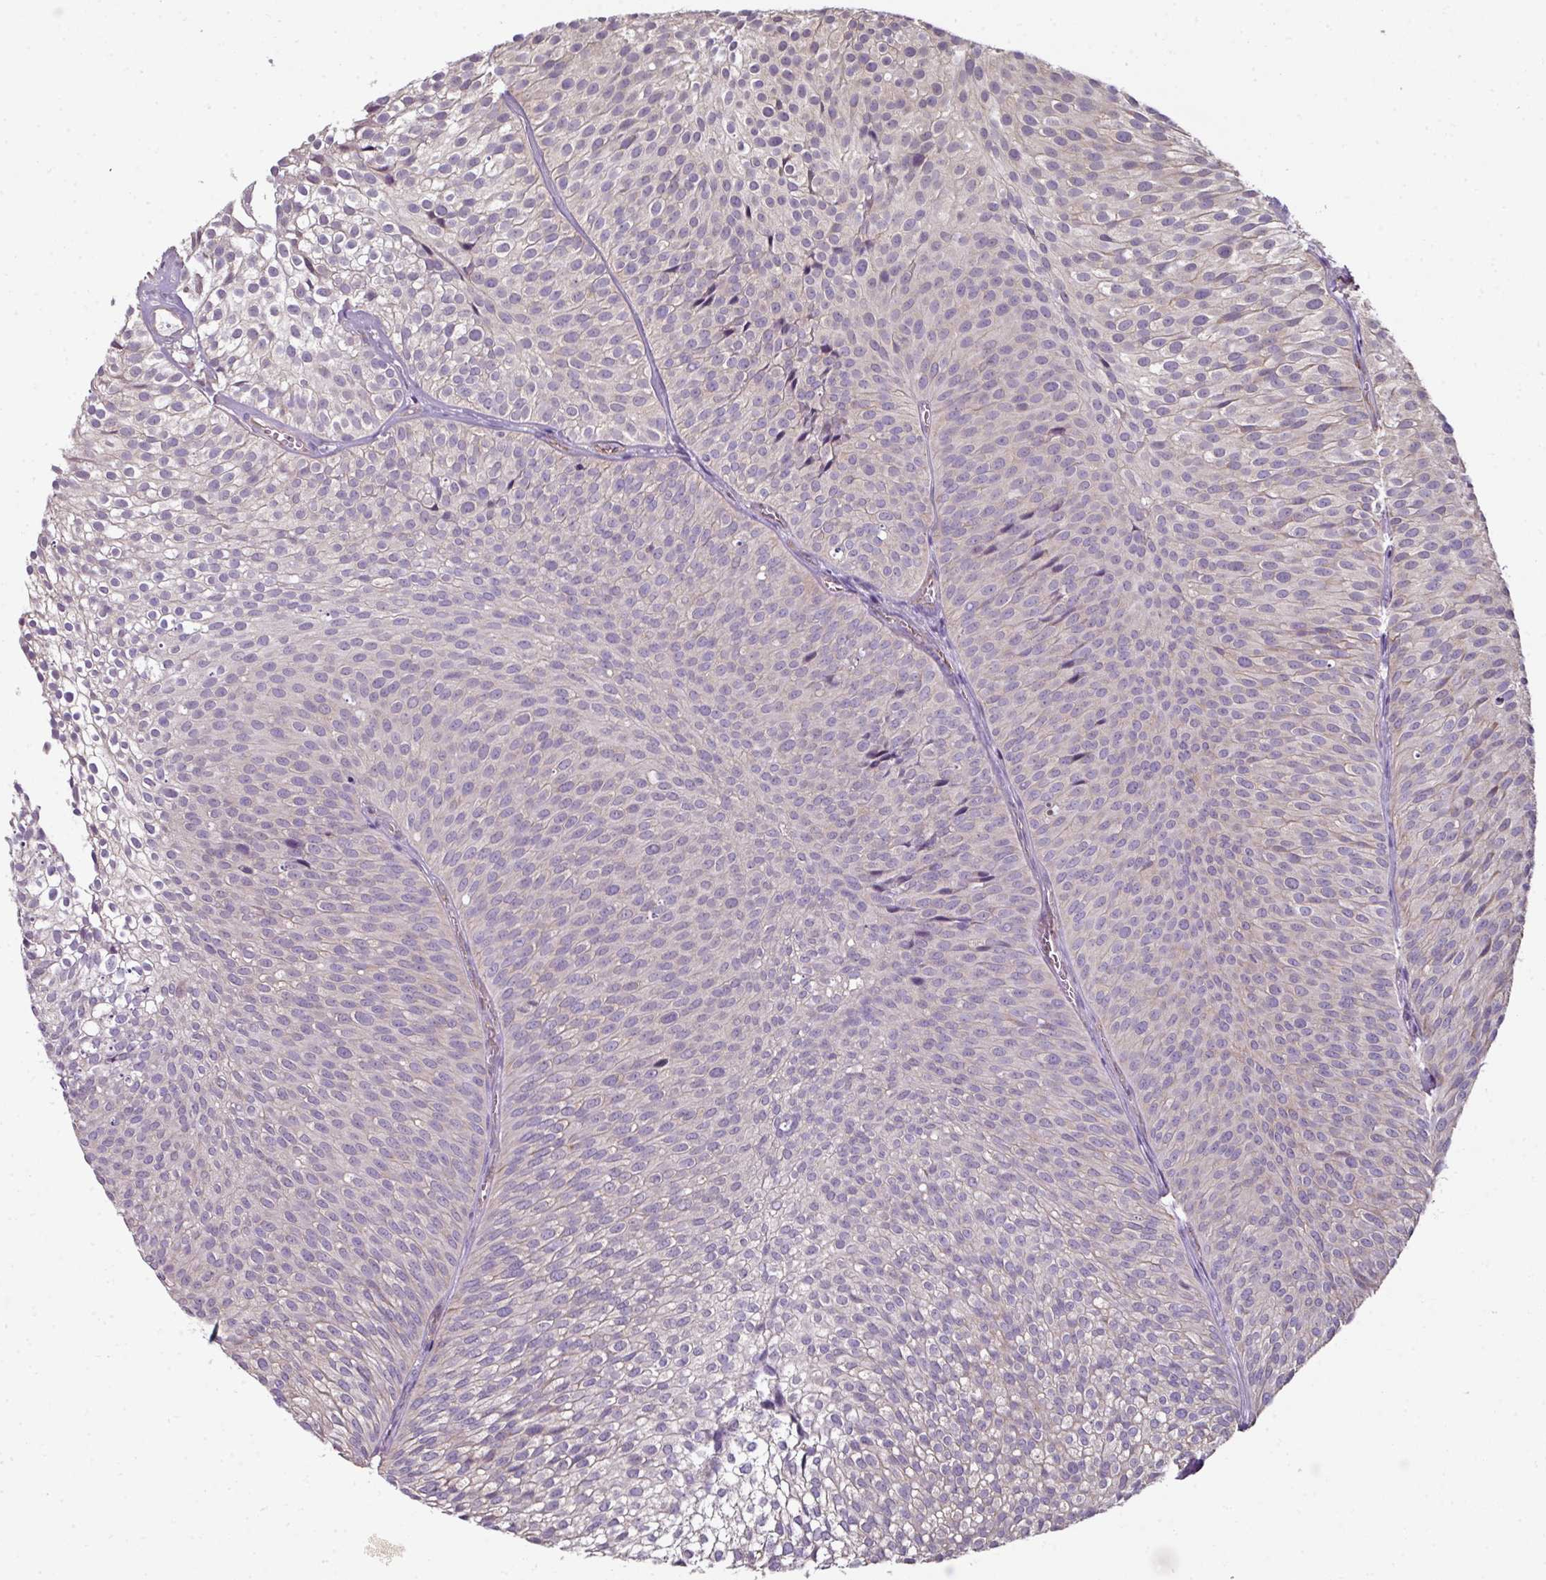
{"staining": {"intensity": "negative", "quantity": "none", "location": "none"}, "tissue": "urothelial cancer", "cell_type": "Tumor cells", "image_type": "cancer", "snomed": [{"axis": "morphology", "description": "Urothelial carcinoma, Low grade"}, {"axis": "topography", "description": "Urinary bladder"}], "caption": "This is an immunohistochemistry photomicrograph of human urothelial cancer. There is no expression in tumor cells.", "gene": "C19orf33", "patient": {"sex": "male", "age": 91}}